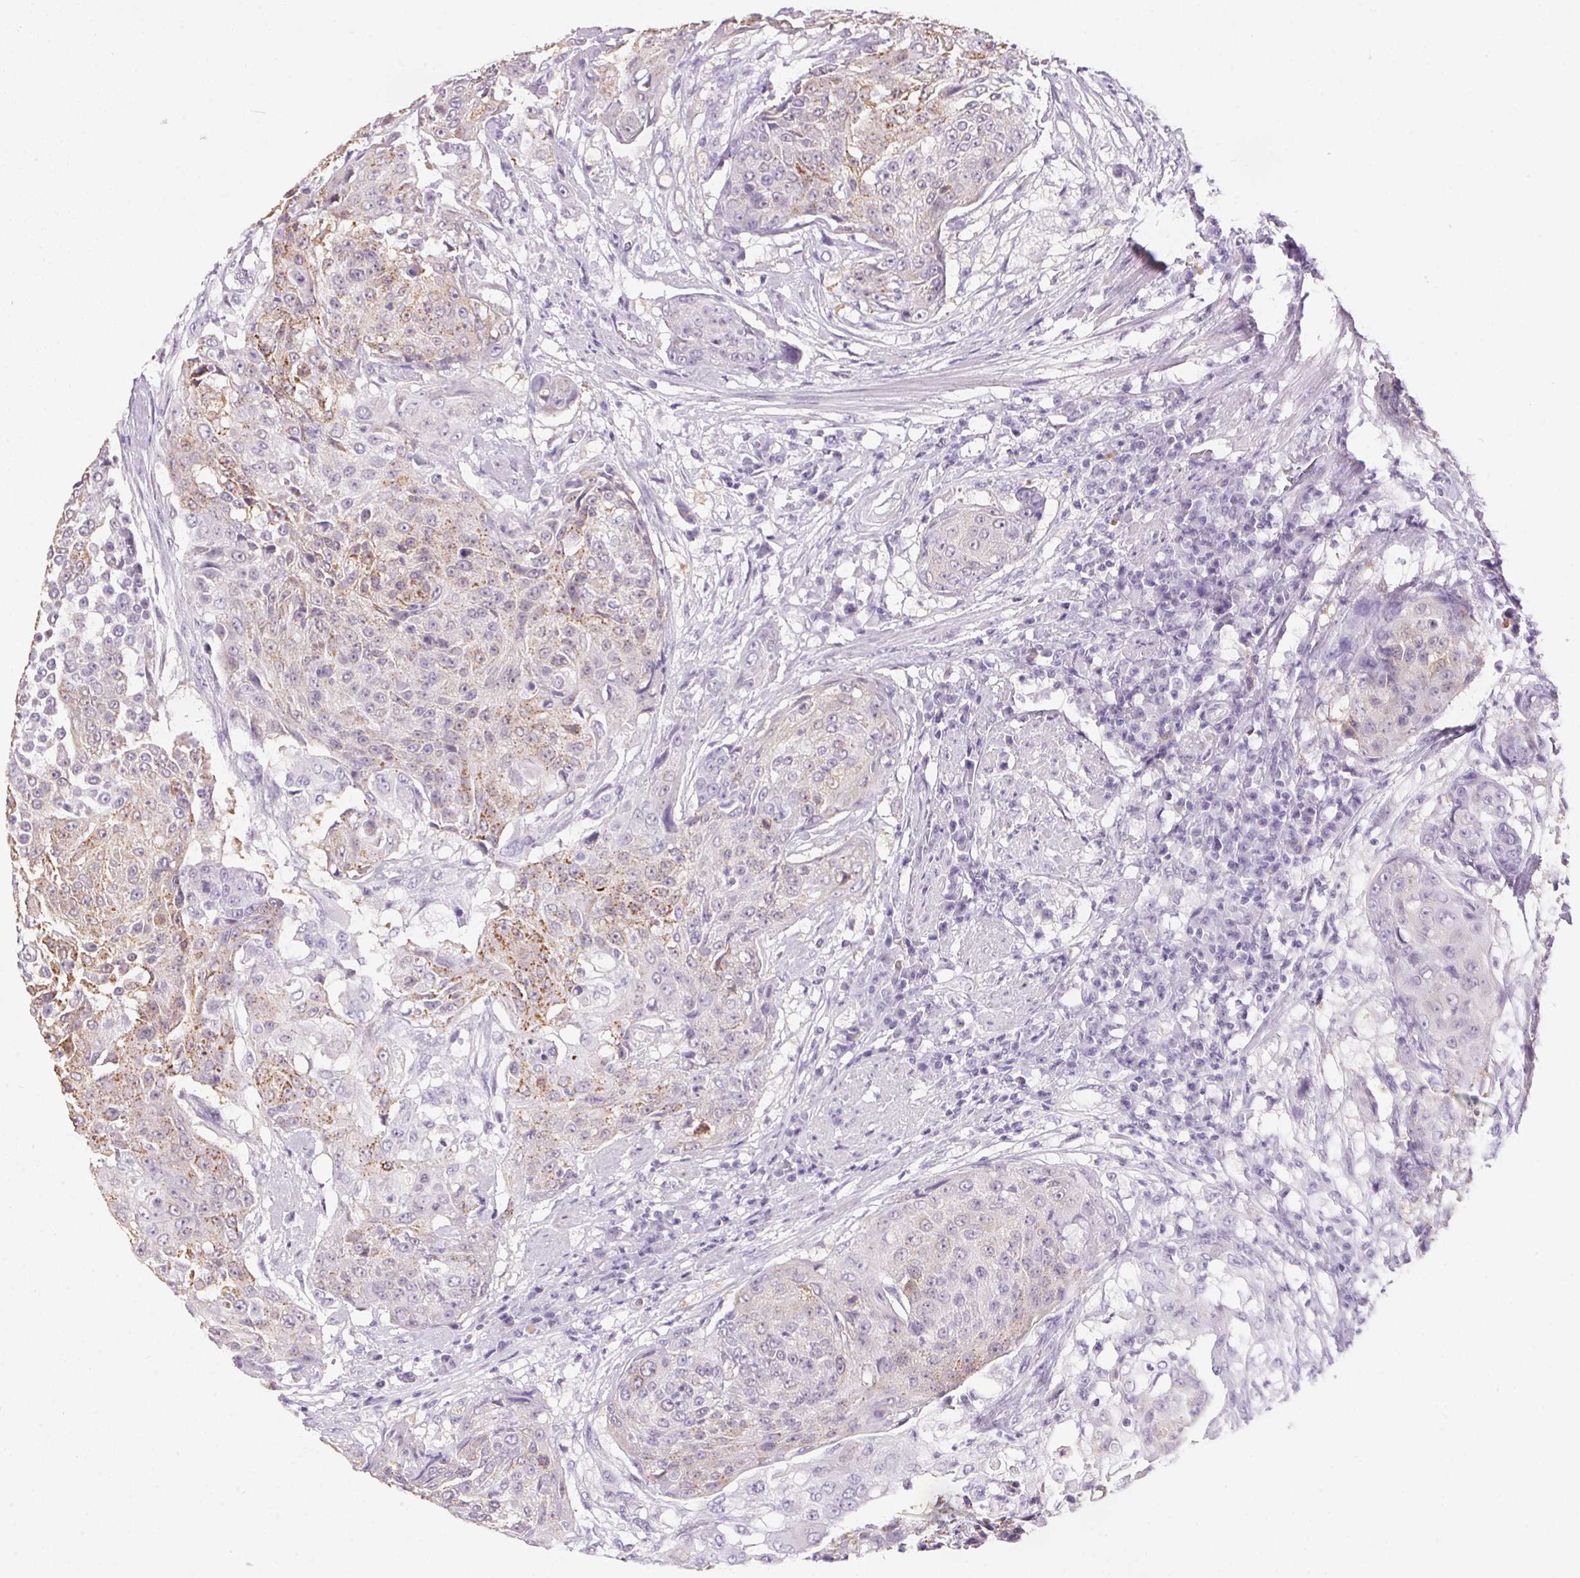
{"staining": {"intensity": "weak", "quantity": "25%-75%", "location": "cytoplasmic/membranous"}, "tissue": "urothelial cancer", "cell_type": "Tumor cells", "image_type": "cancer", "snomed": [{"axis": "morphology", "description": "Urothelial carcinoma, High grade"}, {"axis": "topography", "description": "Urinary bladder"}], "caption": "A brown stain highlights weak cytoplasmic/membranous staining of a protein in human urothelial cancer tumor cells.", "gene": "GBP6", "patient": {"sex": "female", "age": 63}}